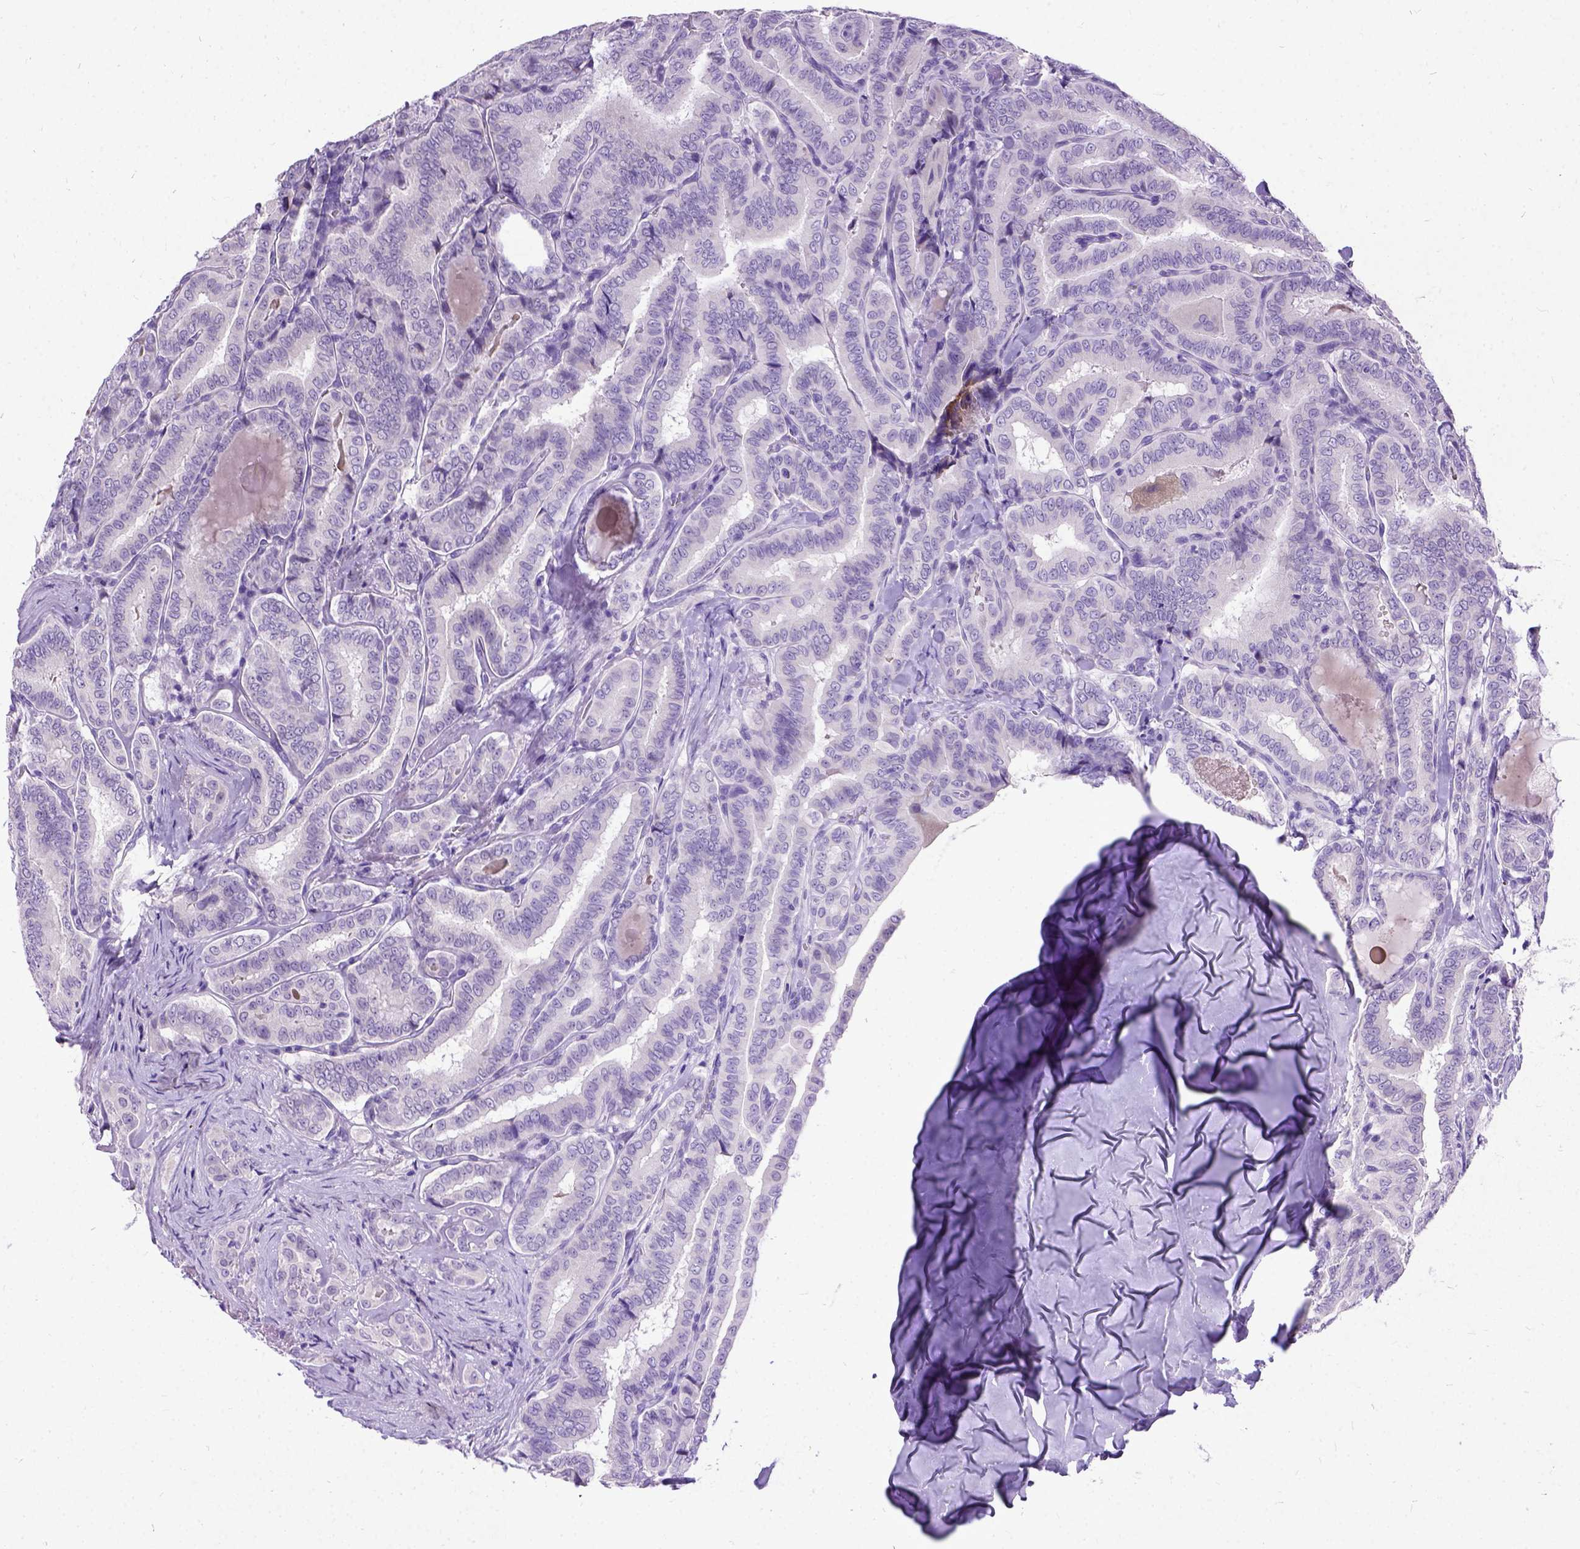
{"staining": {"intensity": "negative", "quantity": "none", "location": "none"}, "tissue": "thyroid cancer", "cell_type": "Tumor cells", "image_type": "cancer", "snomed": [{"axis": "morphology", "description": "Papillary adenocarcinoma, NOS"}, {"axis": "morphology", "description": "Papillary adenoma metastatic"}, {"axis": "topography", "description": "Thyroid gland"}], "caption": "The histopathology image displays no significant positivity in tumor cells of thyroid cancer.", "gene": "NEUROD4", "patient": {"sex": "female", "age": 50}}